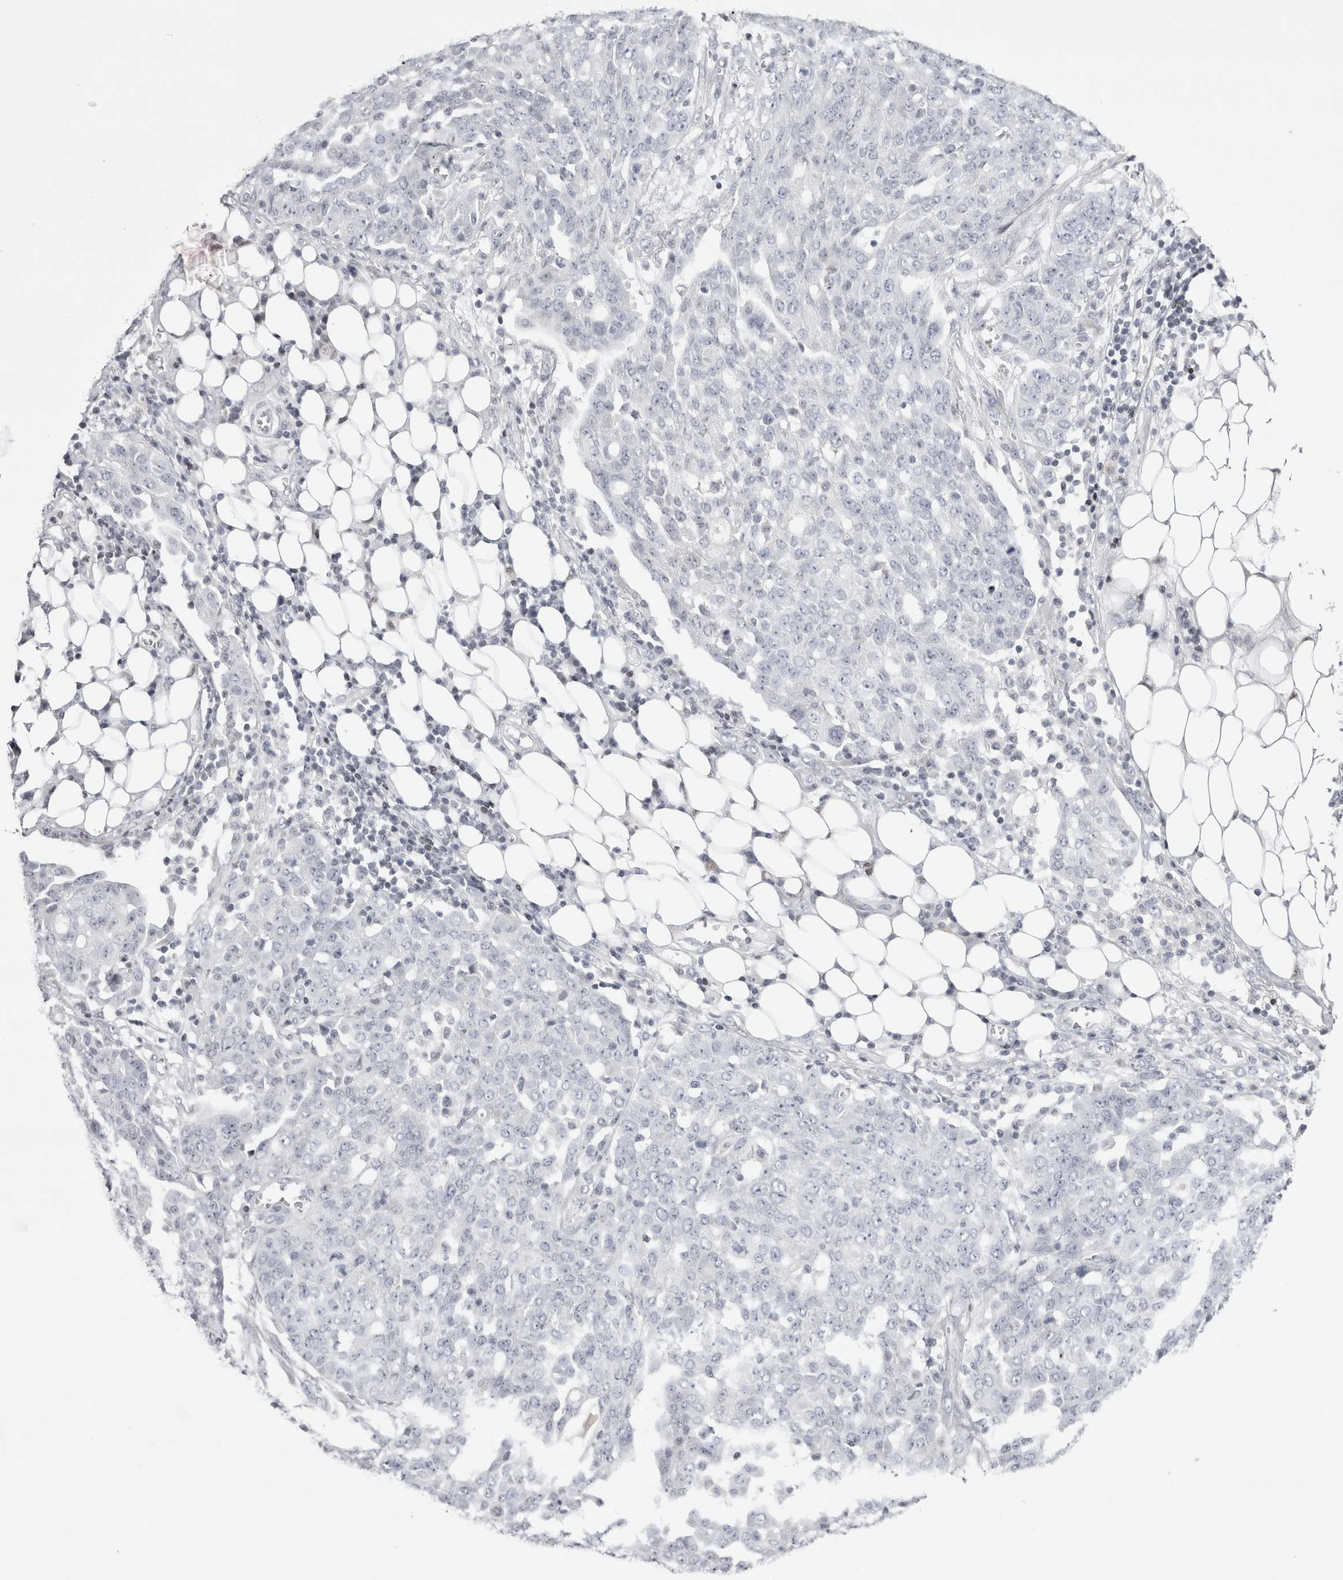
{"staining": {"intensity": "negative", "quantity": "none", "location": "none"}, "tissue": "ovarian cancer", "cell_type": "Tumor cells", "image_type": "cancer", "snomed": [{"axis": "morphology", "description": "Cystadenocarcinoma, serous, NOS"}, {"axis": "topography", "description": "Soft tissue"}, {"axis": "topography", "description": "Ovary"}], "caption": "This image is of ovarian cancer (serous cystadenocarcinoma) stained with IHC to label a protein in brown with the nuclei are counter-stained blue. There is no staining in tumor cells.", "gene": "FNDC8", "patient": {"sex": "female", "age": 57}}